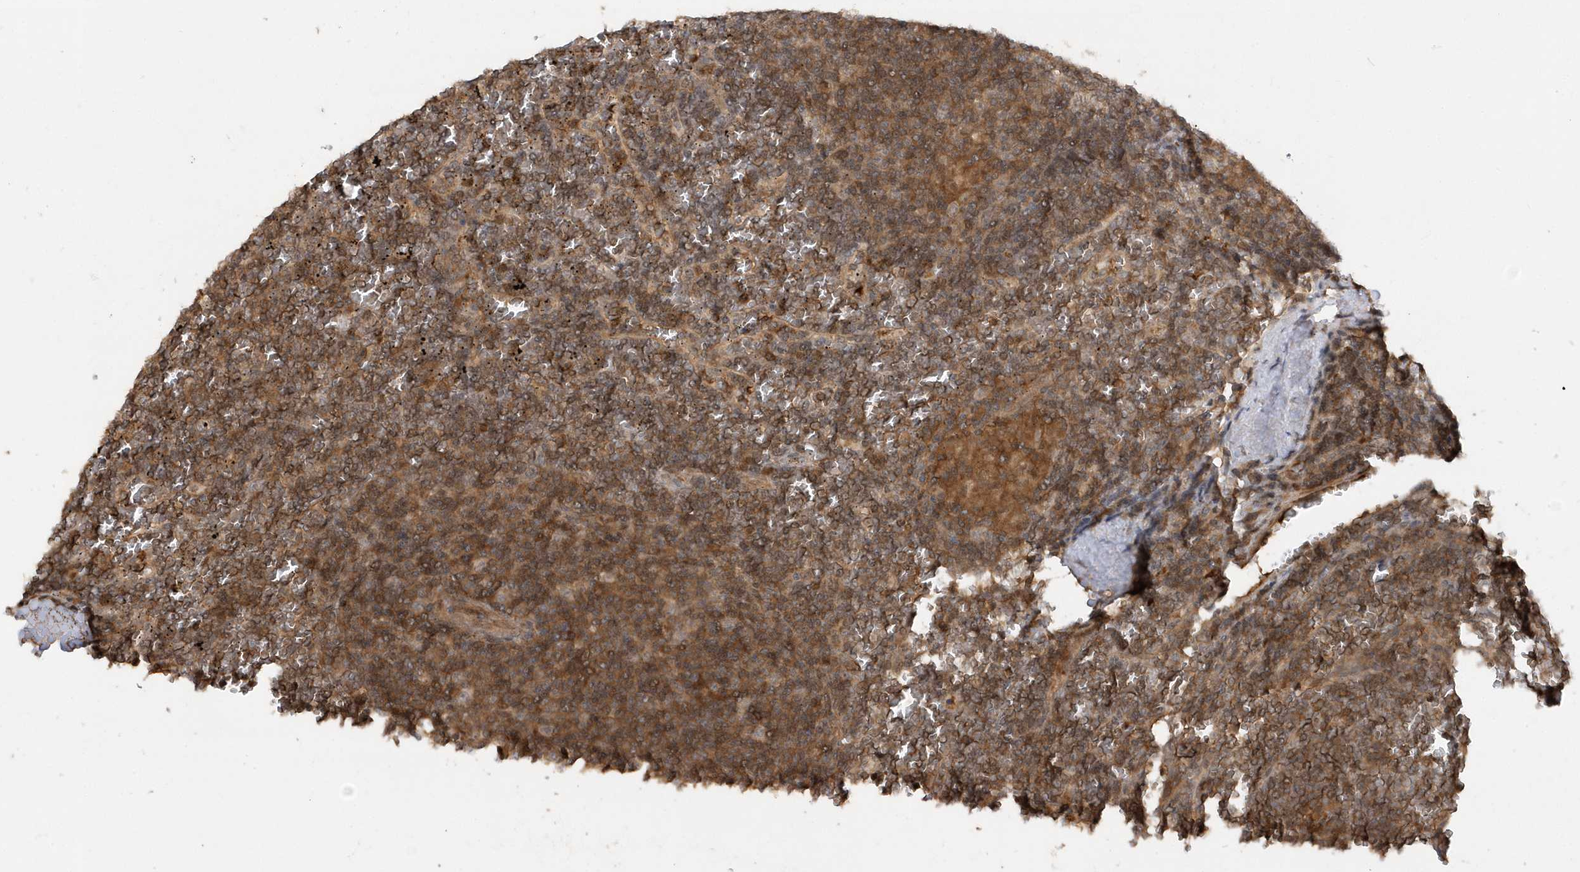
{"staining": {"intensity": "moderate", "quantity": "25%-75%", "location": "cytoplasmic/membranous"}, "tissue": "lymphoma", "cell_type": "Tumor cells", "image_type": "cancer", "snomed": [{"axis": "morphology", "description": "Malignant lymphoma, non-Hodgkin's type, Low grade"}, {"axis": "topography", "description": "Spleen"}], "caption": "A medium amount of moderate cytoplasmic/membranous expression is identified in approximately 25%-75% of tumor cells in malignant lymphoma, non-Hodgkin's type (low-grade) tissue.", "gene": "RPE", "patient": {"sex": "female", "age": 19}}